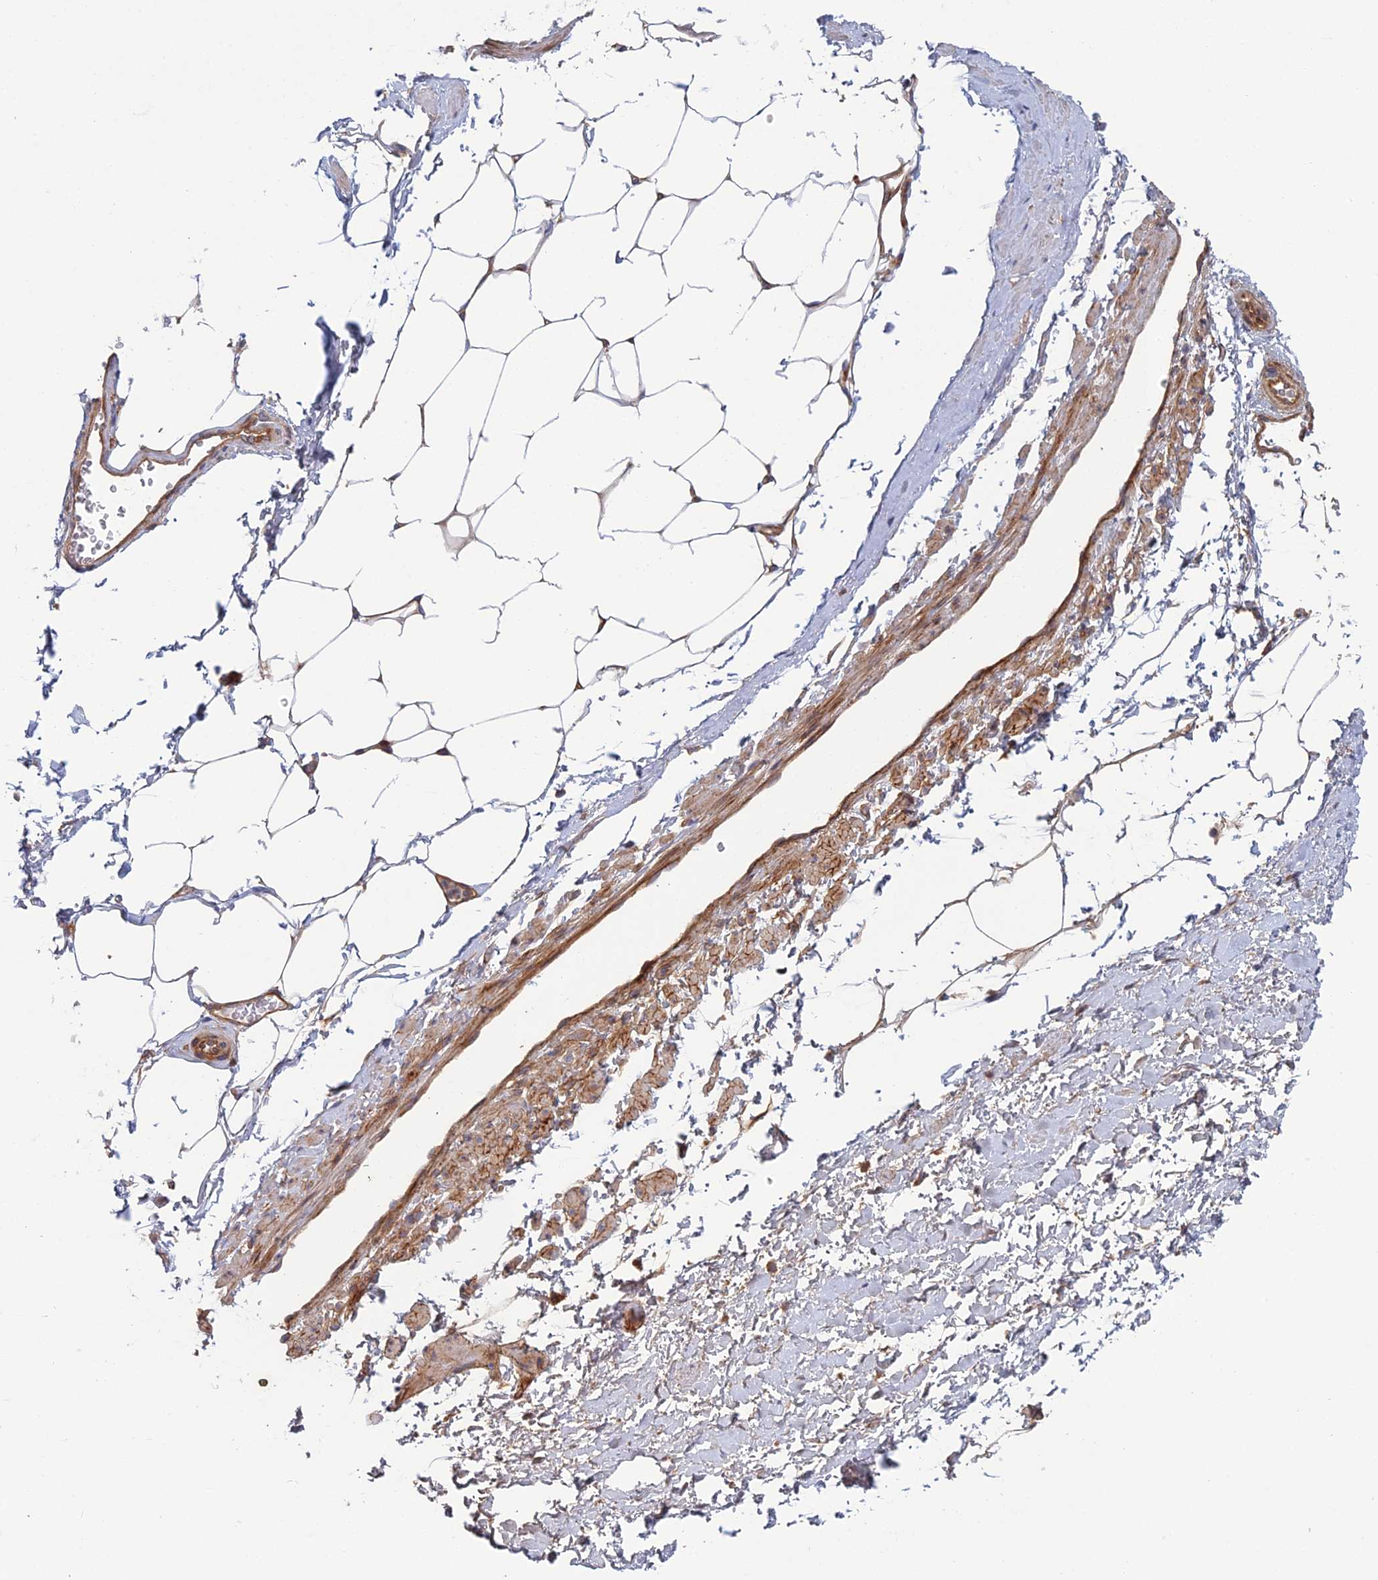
{"staining": {"intensity": "moderate", "quantity": "25%-75%", "location": "cytoplasmic/membranous"}, "tissue": "adipose tissue", "cell_type": "Adipocytes", "image_type": "normal", "snomed": [{"axis": "morphology", "description": "Normal tissue, NOS"}, {"axis": "morphology", "description": "Adenocarcinoma, Low grade"}, {"axis": "topography", "description": "Prostate"}, {"axis": "topography", "description": "Peripheral nerve tissue"}], "caption": "A high-resolution image shows immunohistochemistry staining of normal adipose tissue, which exhibits moderate cytoplasmic/membranous staining in approximately 25%-75% of adipocytes.", "gene": "ABHD1", "patient": {"sex": "male", "age": 63}}